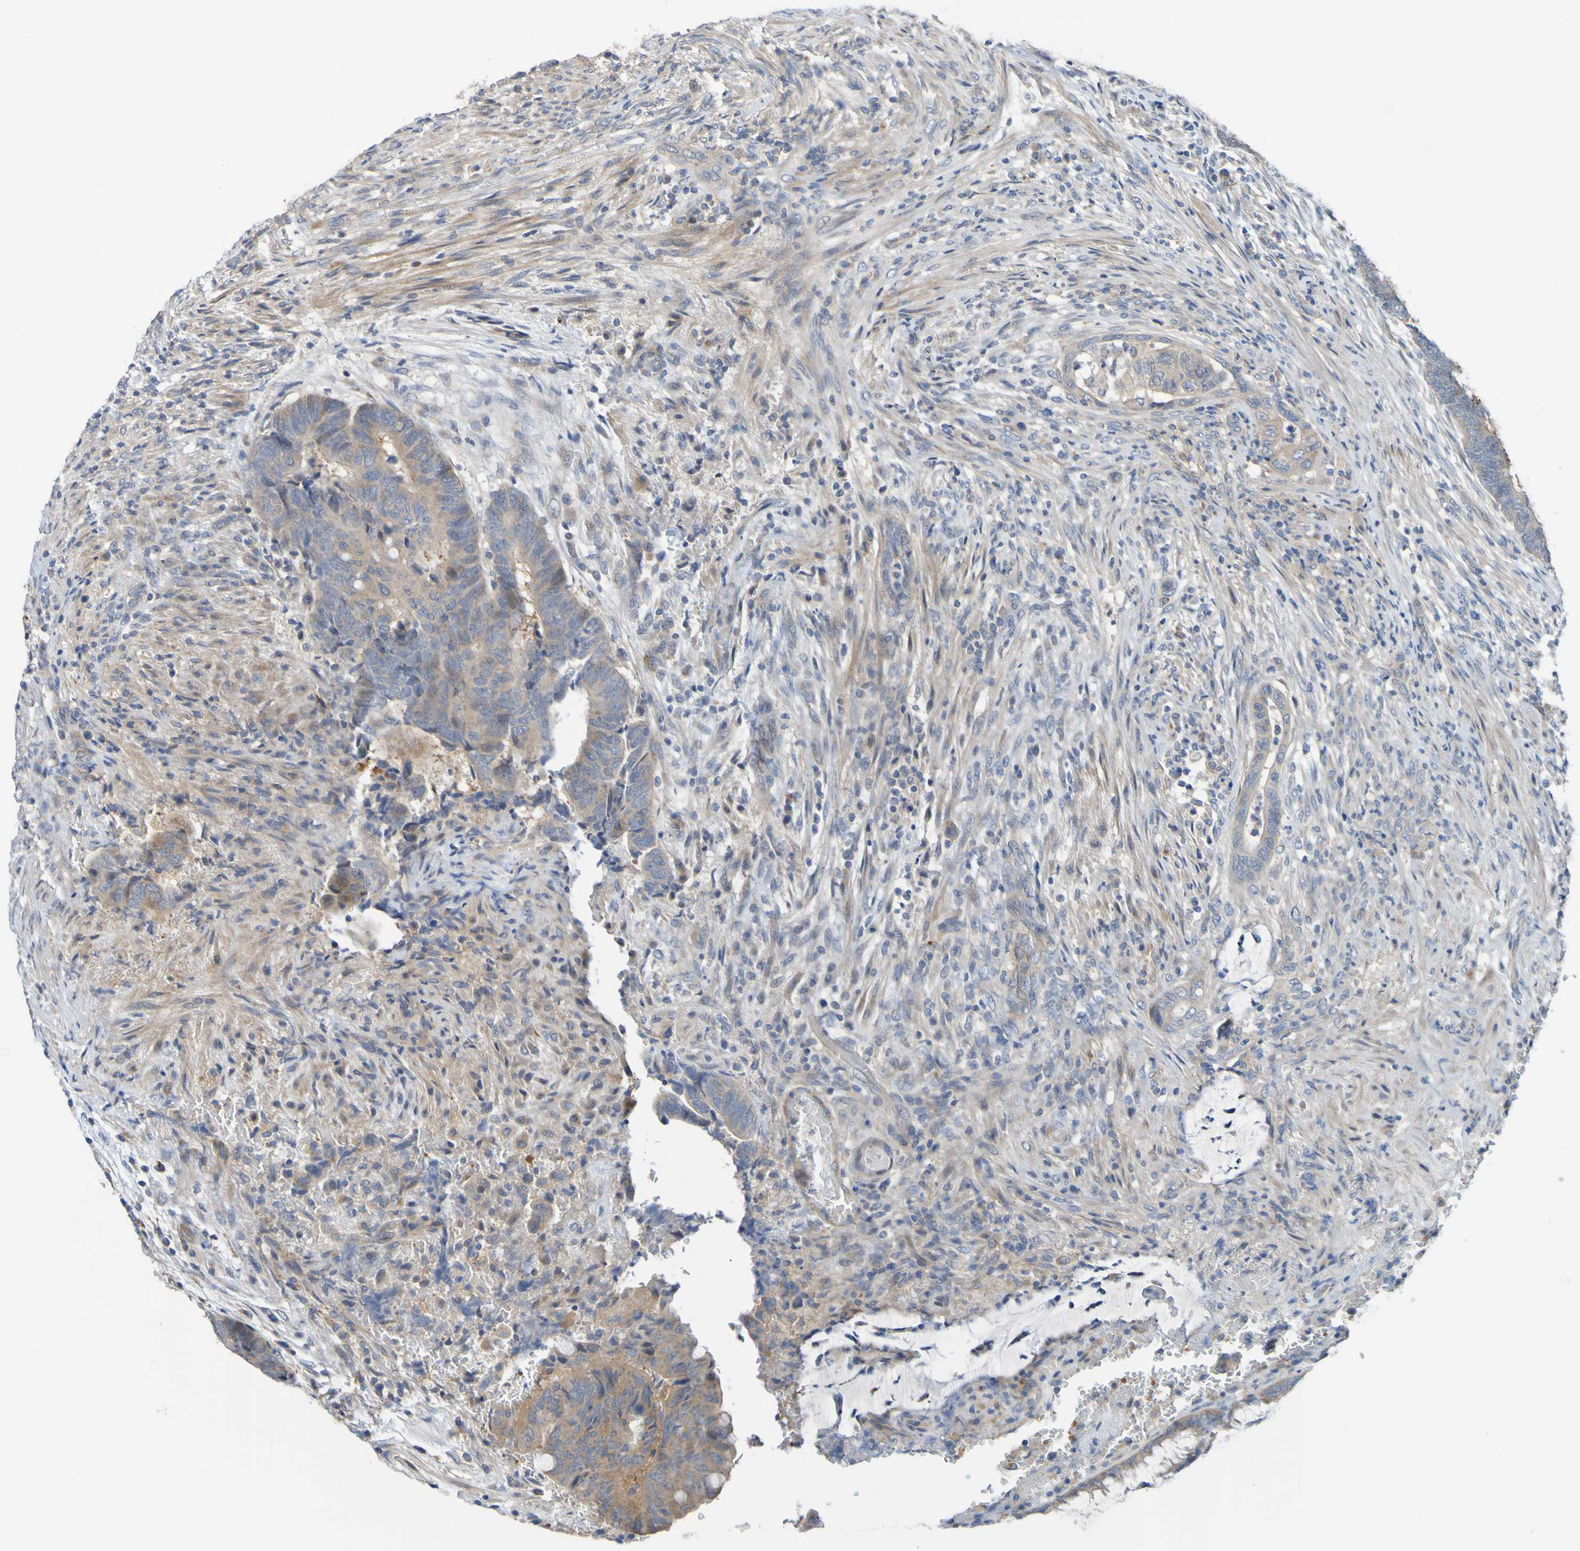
{"staining": {"intensity": "weak", "quantity": ">75%", "location": "cytoplasmic/membranous"}, "tissue": "colorectal cancer", "cell_type": "Tumor cells", "image_type": "cancer", "snomed": [{"axis": "morphology", "description": "Normal tissue, NOS"}, {"axis": "morphology", "description": "Adenocarcinoma, NOS"}, {"axis": "topography", "description": "Rectum"}, {"axis": "topography", "description": "Peripheral nerve tissue"}], "caption": "Colorectal cancer (adenocarcinoma) stained for a protein exhibits weak cytoplasmic/membranous positivity in tumor cells. The protein of interest is shown in brown color, while the nuclei are stained blue.", "gene": "SDK1", "patient": {"sex": "male", "age": 92}}